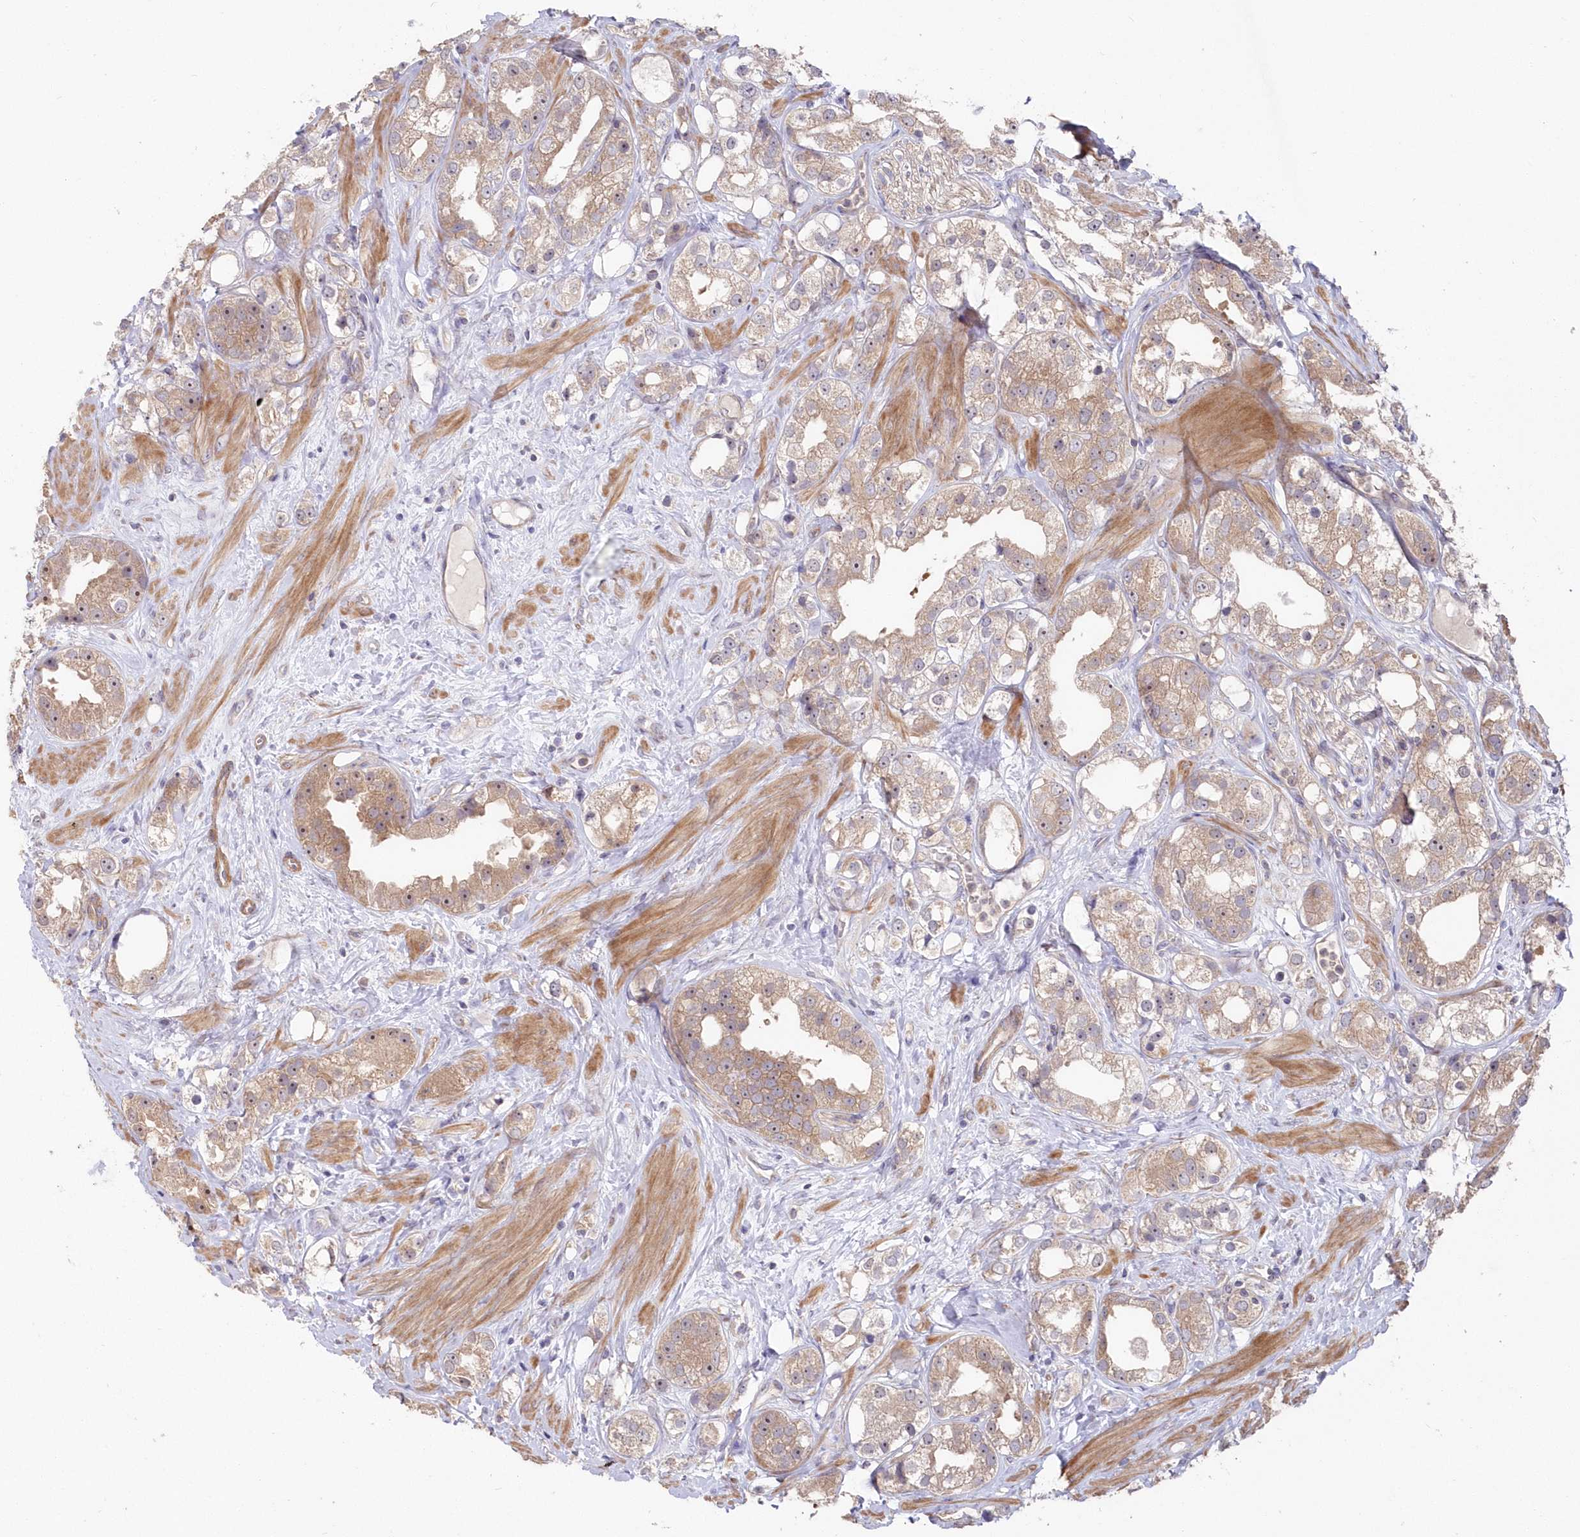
{"staining": {"intensity": "weak", "quantity": ">75%", "location": "cytoplasmic/membranous,nuclear"}, "tissue": "prostate cancer", "cell_type": "Tumor cells", "image_type": "cancer", "snomed": [{"axis": "morphology", "description": "Adenocarcinoma, NOS"}, {"axis": "topography", "description": "Prostate"}], "caption": "High-power microscopy captured an immunohistochemistry (IHC) image of prostate cancer, revealing weak cytoplasmic/membranous and nuclear staining in about >75% of tumor cells.", "gene": "TBCA", "patient": {"sex": "male", "age": 79}}